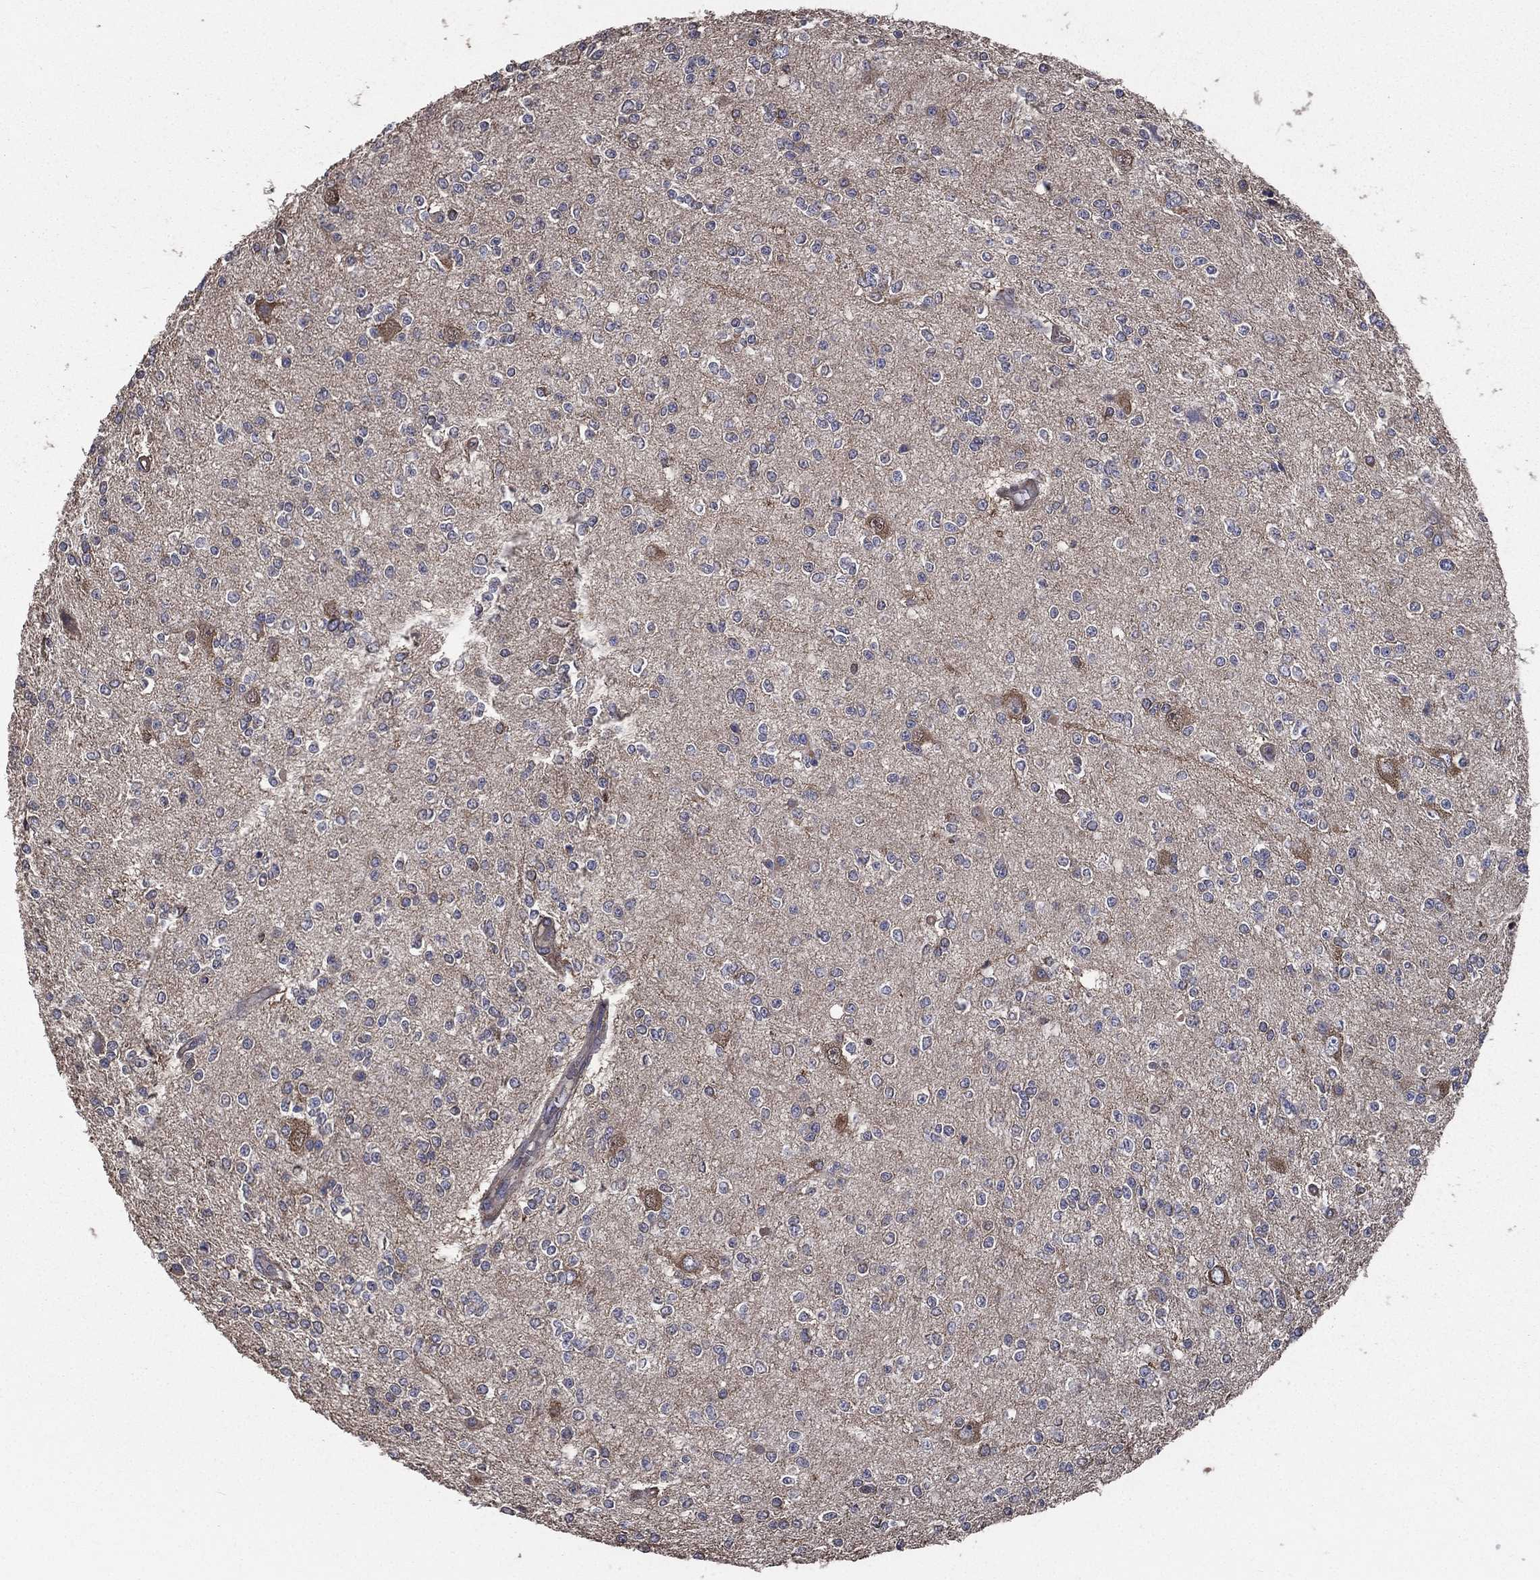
{"staining": {"intensity": "negative", "quantity": "none", "location": "none"}, "tissue": "glioma", "cell_type": "Tumor cells", "image_type": "cancer", "snomed": [{"axis": "morphology", "description": "Glioma, malignant, Low grade"}, {"axis": "topography", "description": "Brain"}], "caption": "This photomicrograph is of malignant glioma (low-grade) stained with IHC to label a protein in brown with the nuclei are counter-stained blue. There is no positivity in tumor cells. (DAB (3,3'-diaminobenzidine) immunohistochemistry (IHC) with hematoxylin counter stain).", "gene": "SARS1", "patient": {"sex": "male", "age": 67}}